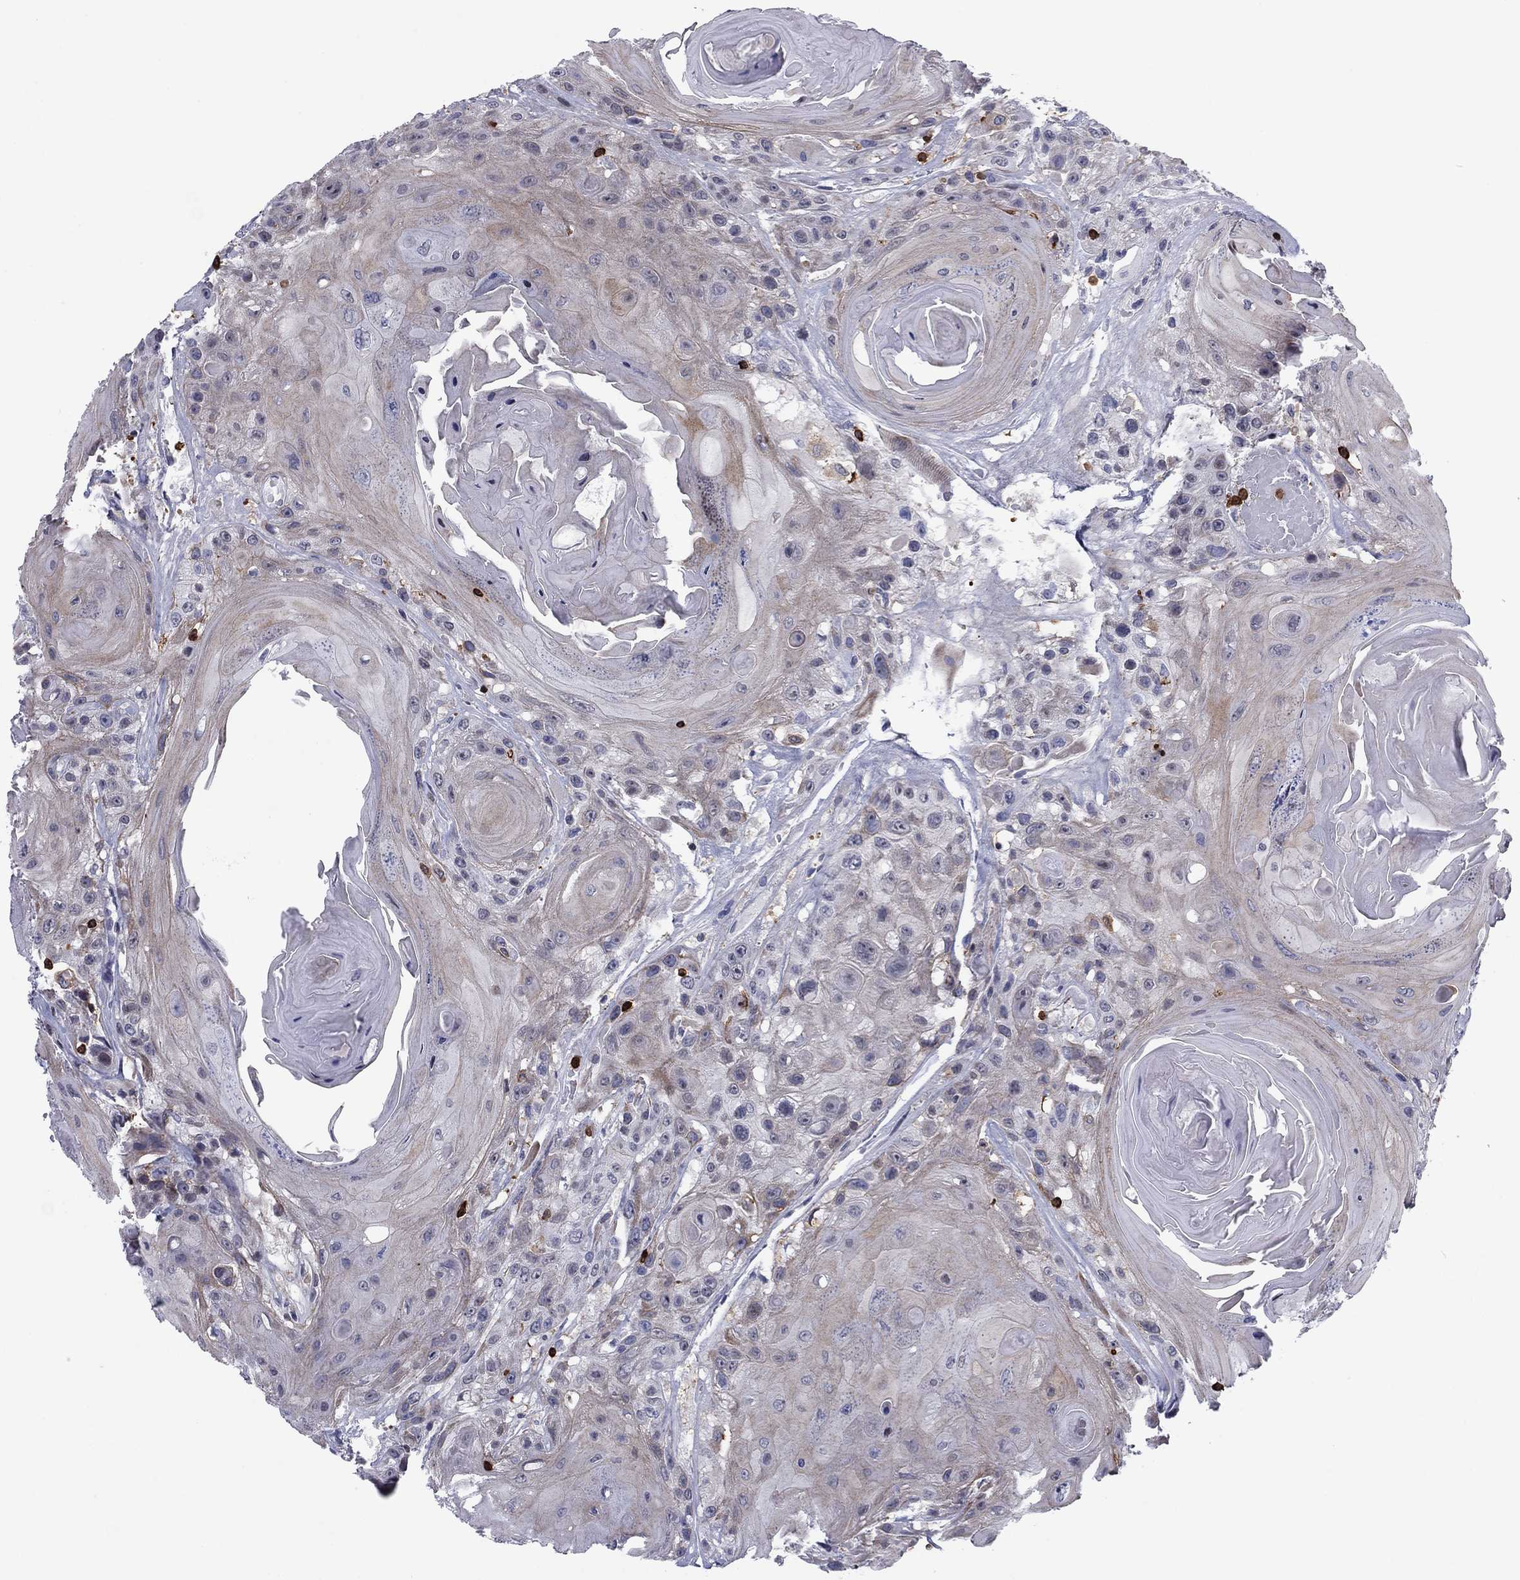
{"staining": {"intensity": "weak", "quantity": "<25%", "location": "cytoplasmic/membranous"}, "tissue": "head and neck cancer", "cell_type": "Tumor cells", "image_type": "cancer", "snomed": [{"axis": "morphology", "description": "Squamous cell carcinoma, NOS"}, {"axis": "topography", "description": "Head-Neck"}], "caption": "A histopathology image of head and neck cancer (squamous cell carcinoma) stained for a protein reveals no brown staining in tumor cells.", "gene": "ARHGAP27", "patient": {"sex": "female", "age": 59}}